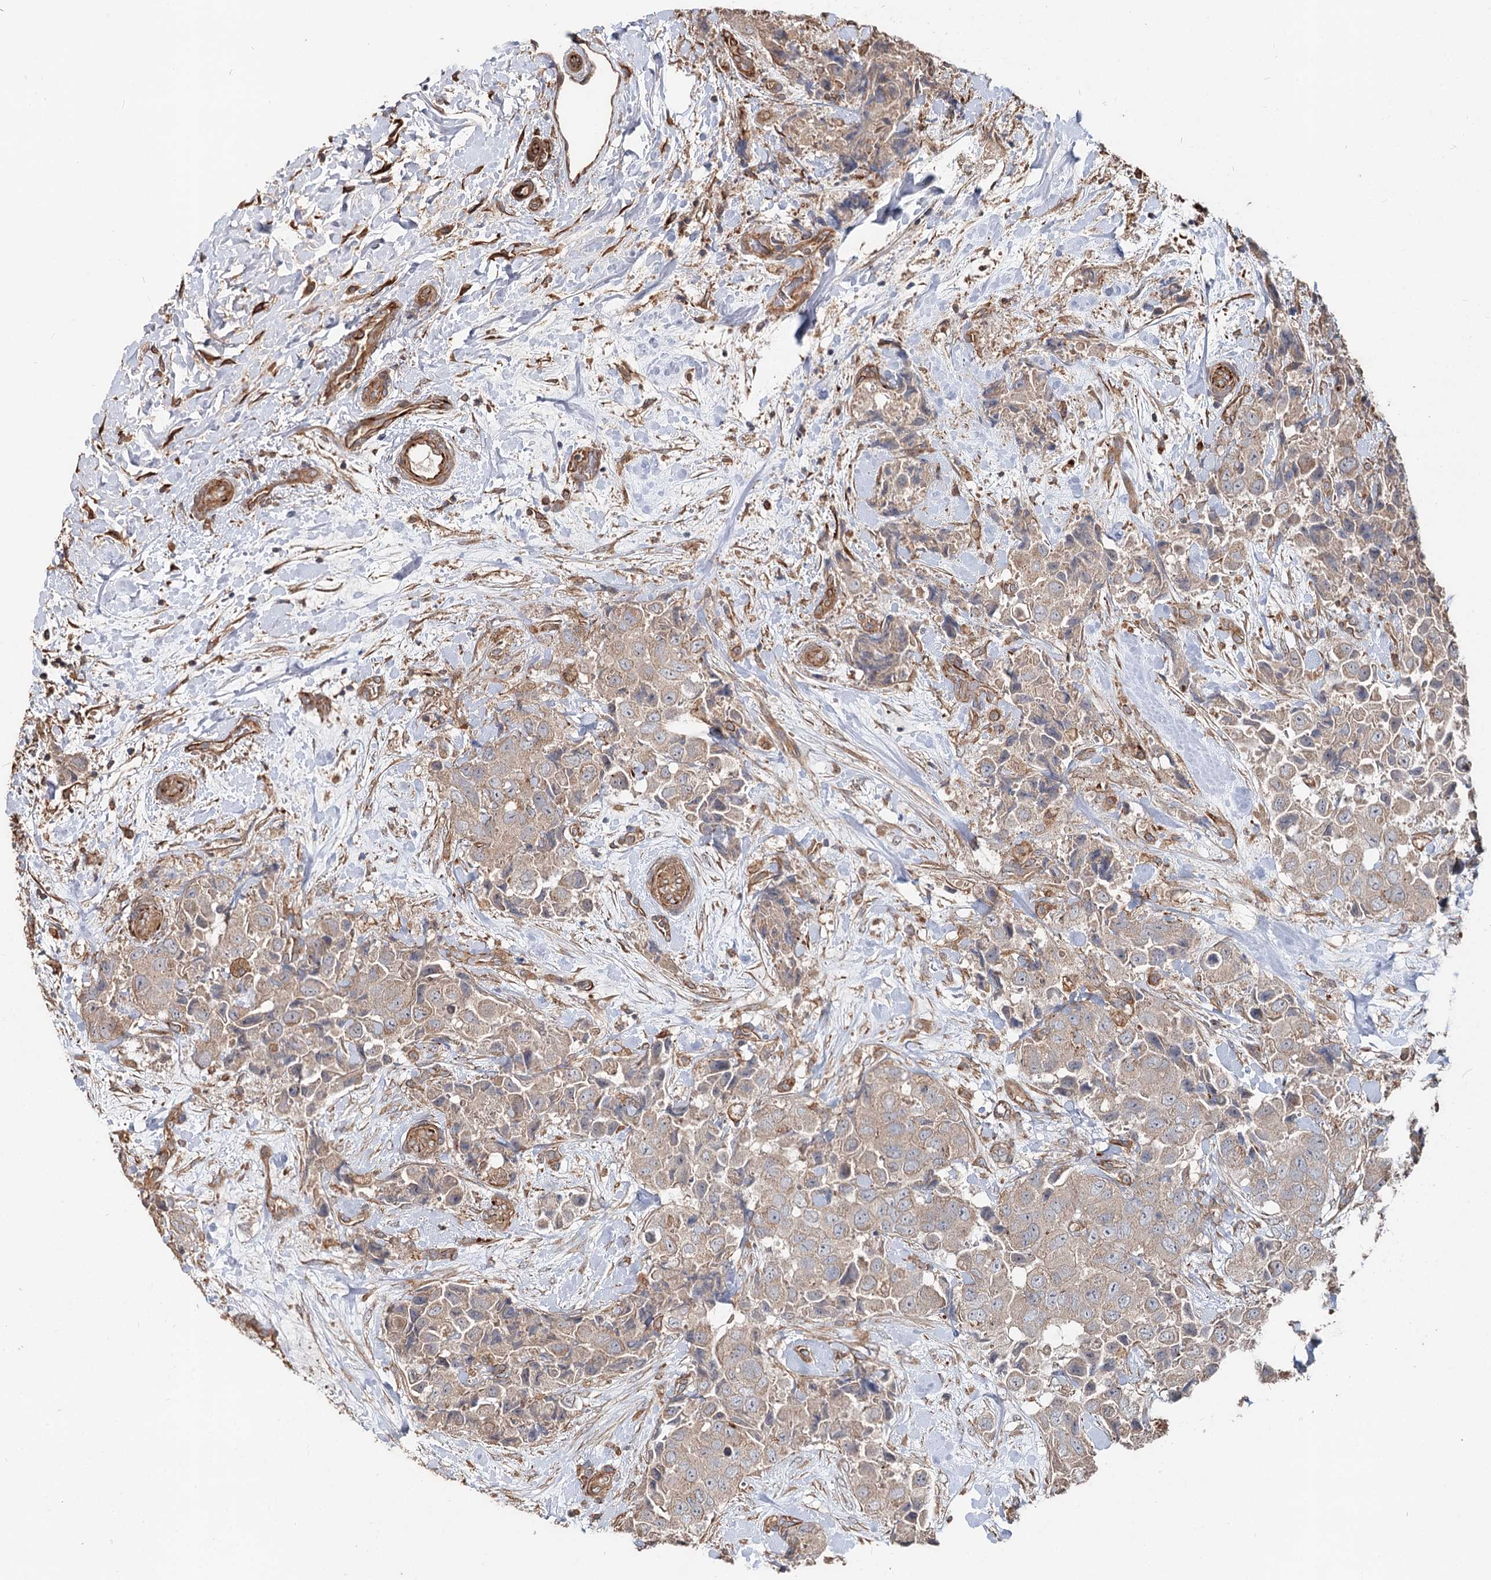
{"staining": {"intensity": "weak", "quantity": "25%-75%", "location": "cytoplasmic/membranous"}, "tissue": "breast cancer", "cell_type": "Tumor cells", "image_type": "cancer", "snomed": [{"axis": "morphology", "description": "Duct carcinoma"}, {"axis": "topography", "description": "Breast"}], "caption": "There is low levels of weak cytoplasmic/membranous expression in tumor cells of breast infiltrating ductal carcinoma, as demonstrated by immunohistochemical staining (brown color).", "gene": "SPART", "patient": {"sex": "female", "age": 62}}